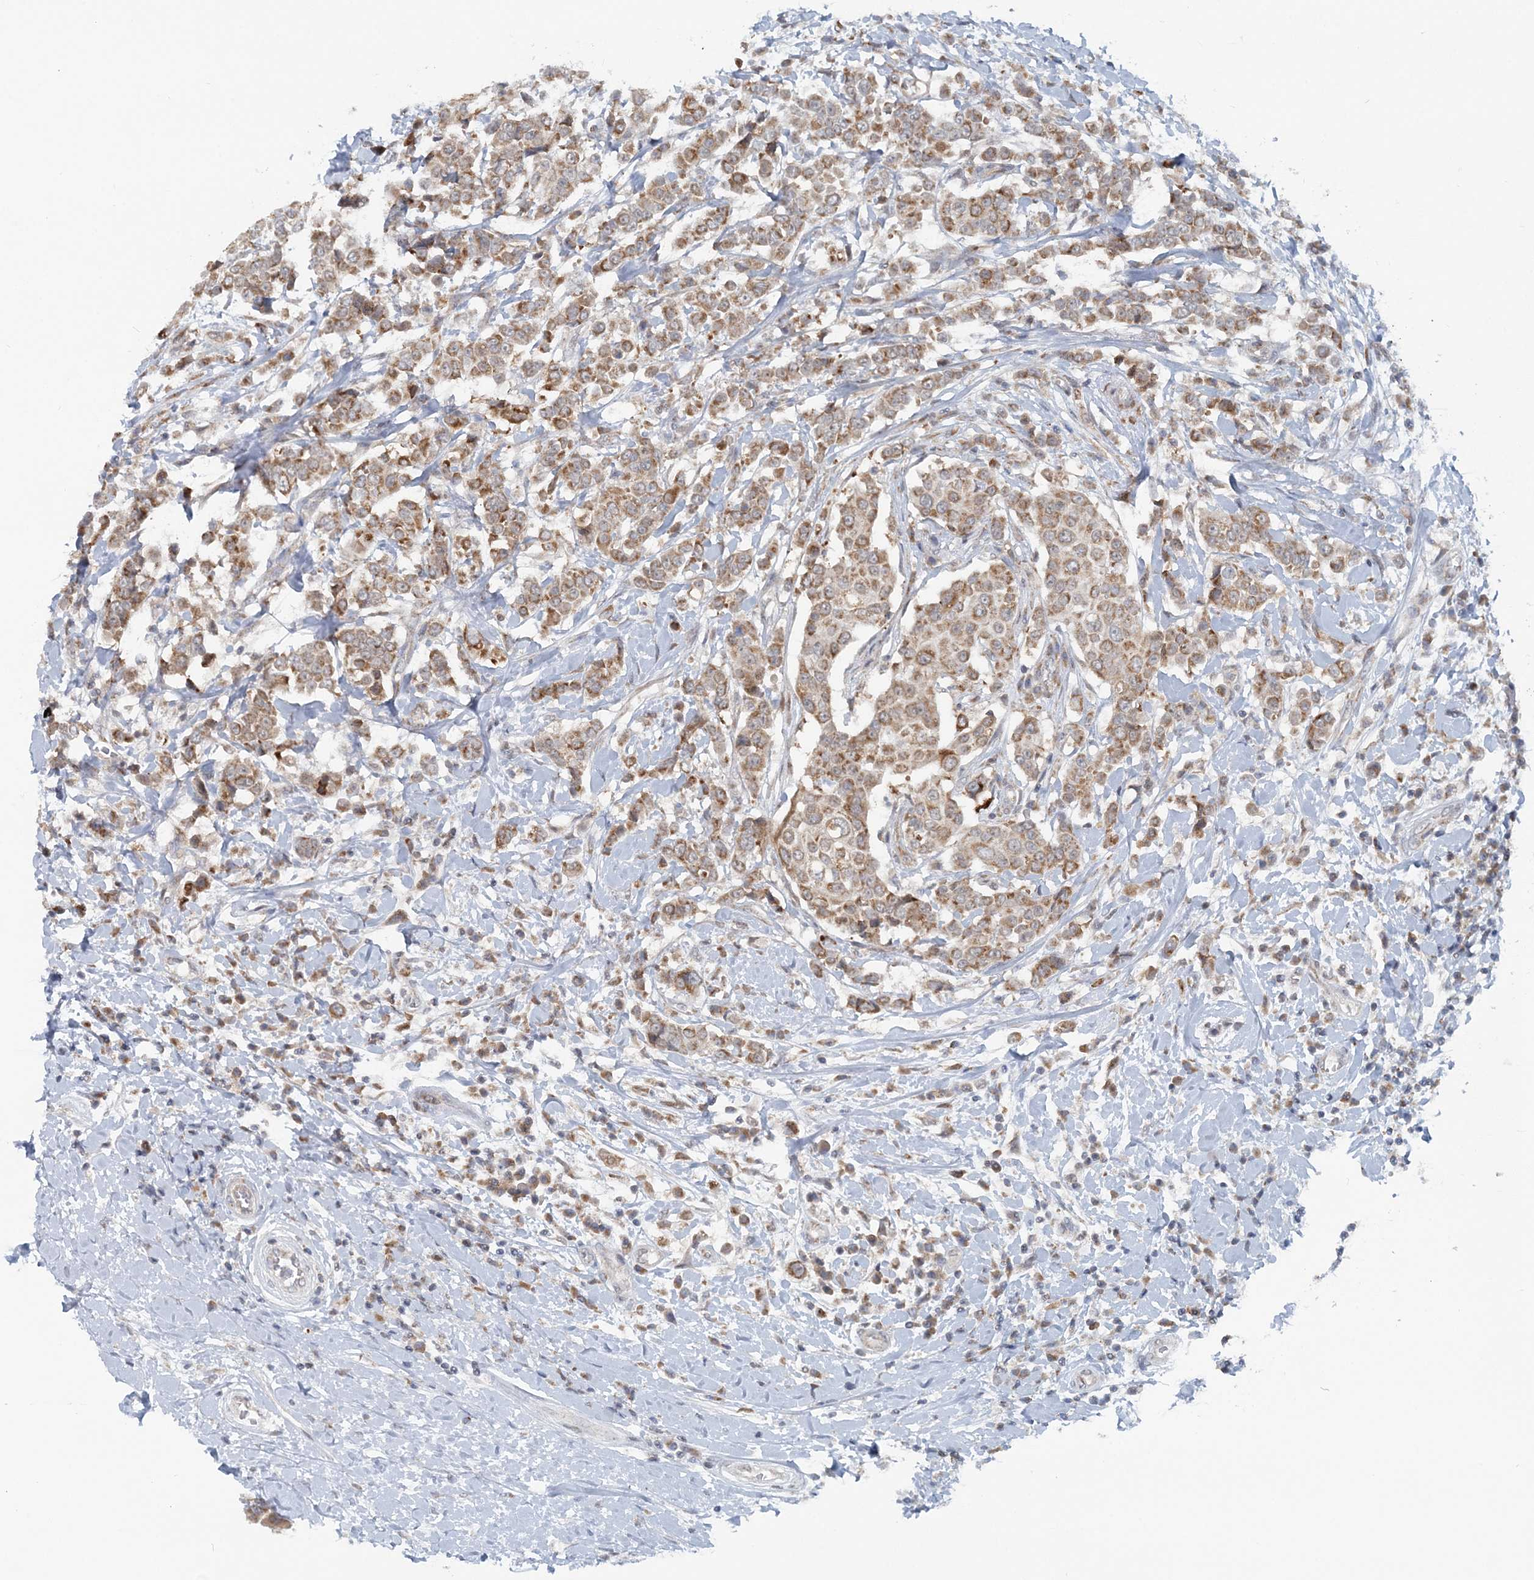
{"staining": {"intensity": "moderate", "quantity": ">75%", "location": "cytoplasmic/membranous"}, "tissue": "breast cancer", "cell_type": "Tumor cells", "image_type": "cancer", "snomed": [{"axis": "morphology", "description": "Duct carcinoma"}, {"axis": "topography", "description": "Breast"}], "caption": "A medium amount of moderate cytoplasmic/membranous staining is appreciated in about >75% of tumor cells in intraductal carcinoma (breast) tissue.", "gene": "RNF150", "patient": {"sex": "female", "age": 27}}